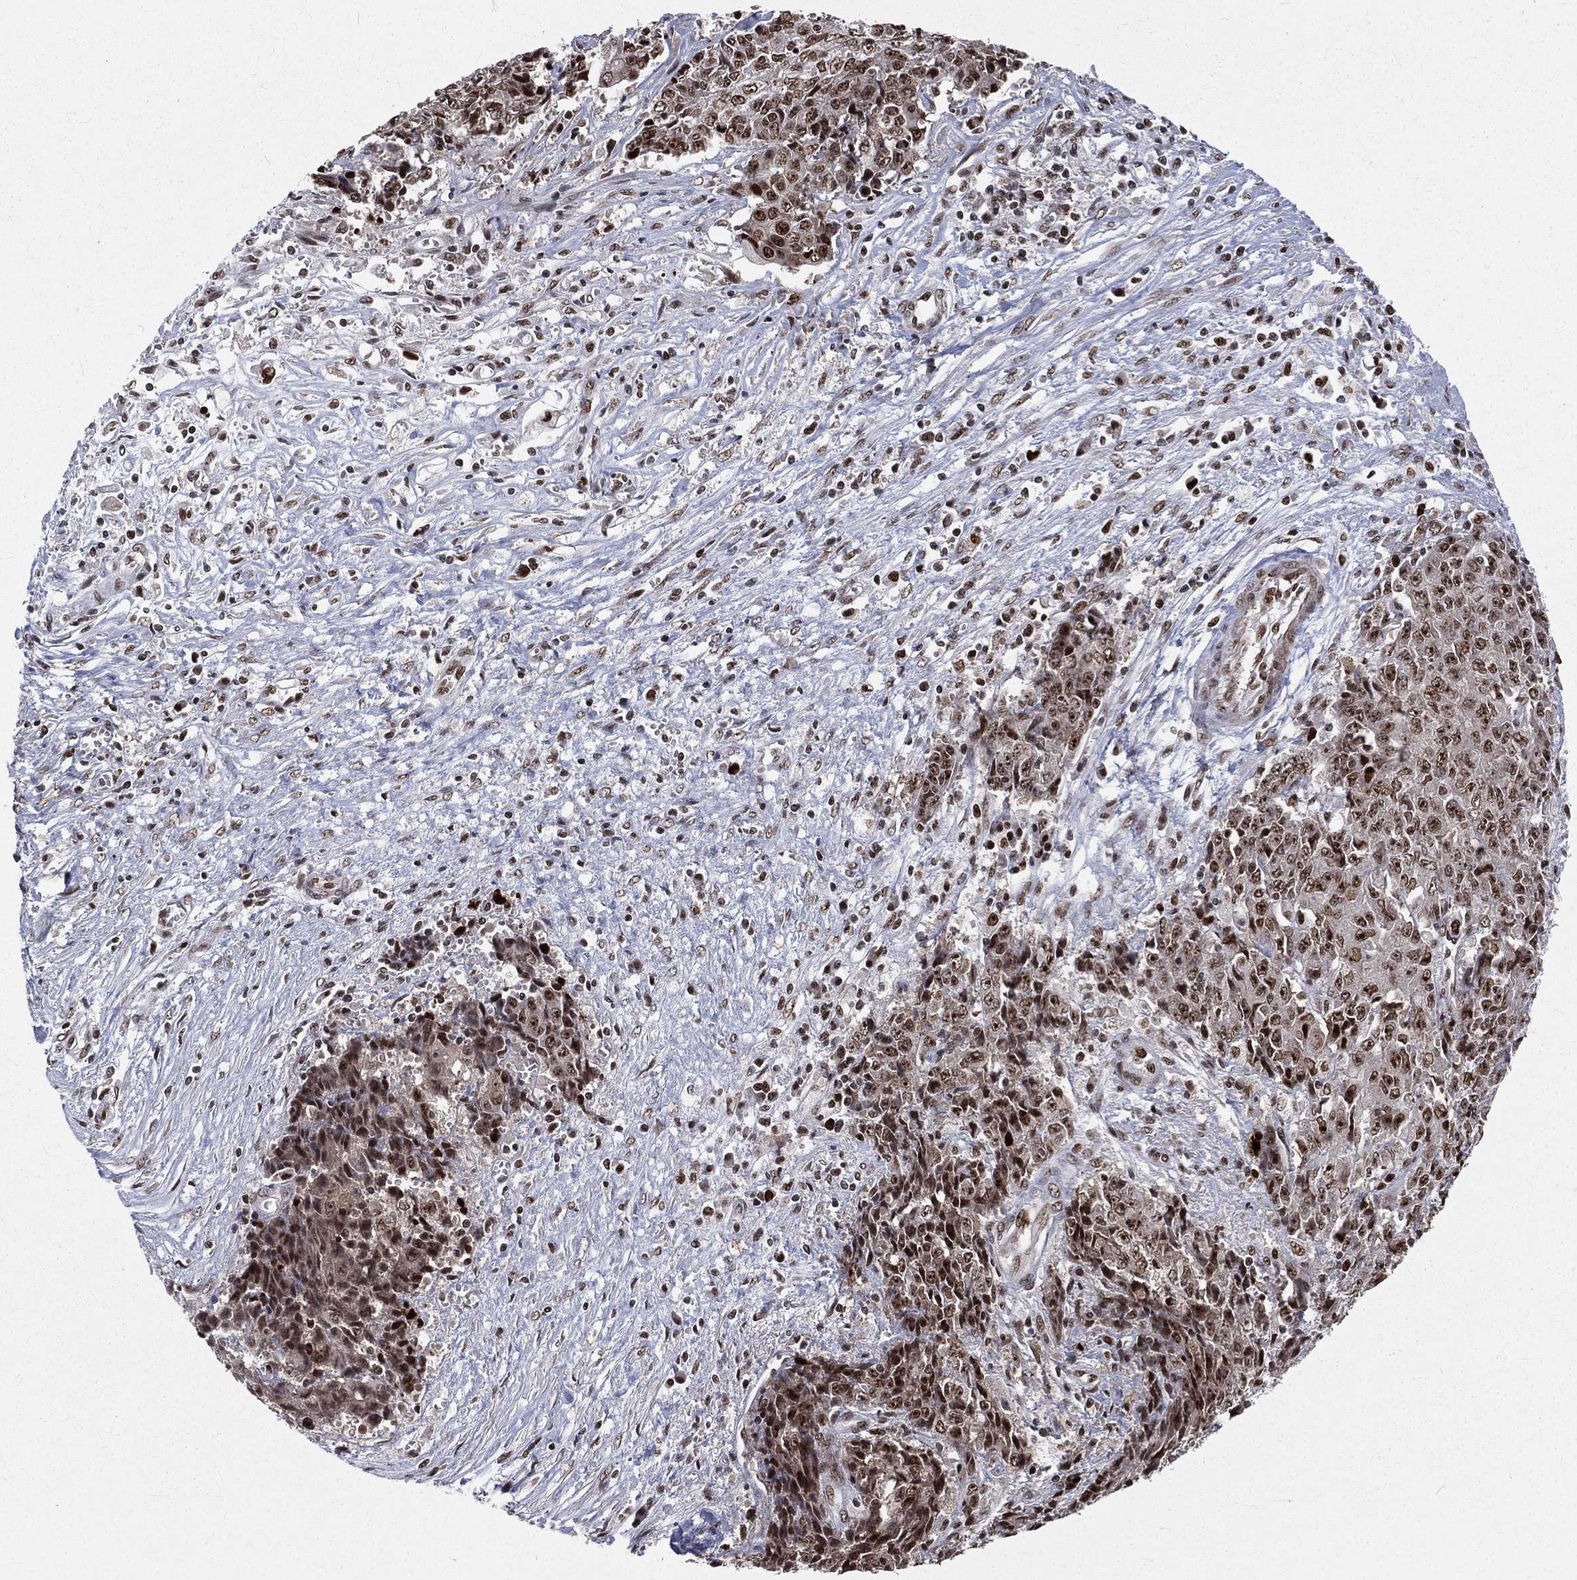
{"staining": {"intensity": "strong", "quantity": "25%-75%", "location": "nuclear"}, "tissue": "ovarian cancer", "cell_type": "Tumor cells", "image_type": "cancer", "snomed": [{"axis": "morphology", "description": "Carcinoma, endometroid"}, {"axis": "topography", "description": "Ovary"}], "caption": "Immunohistochemical staining of human ovarian cancer displays high levels of strong nuclear positivity in approximately 25%-75% of tumor cells.", "gene": "POLB", "patient": {"sex": "female", "age": 42}}